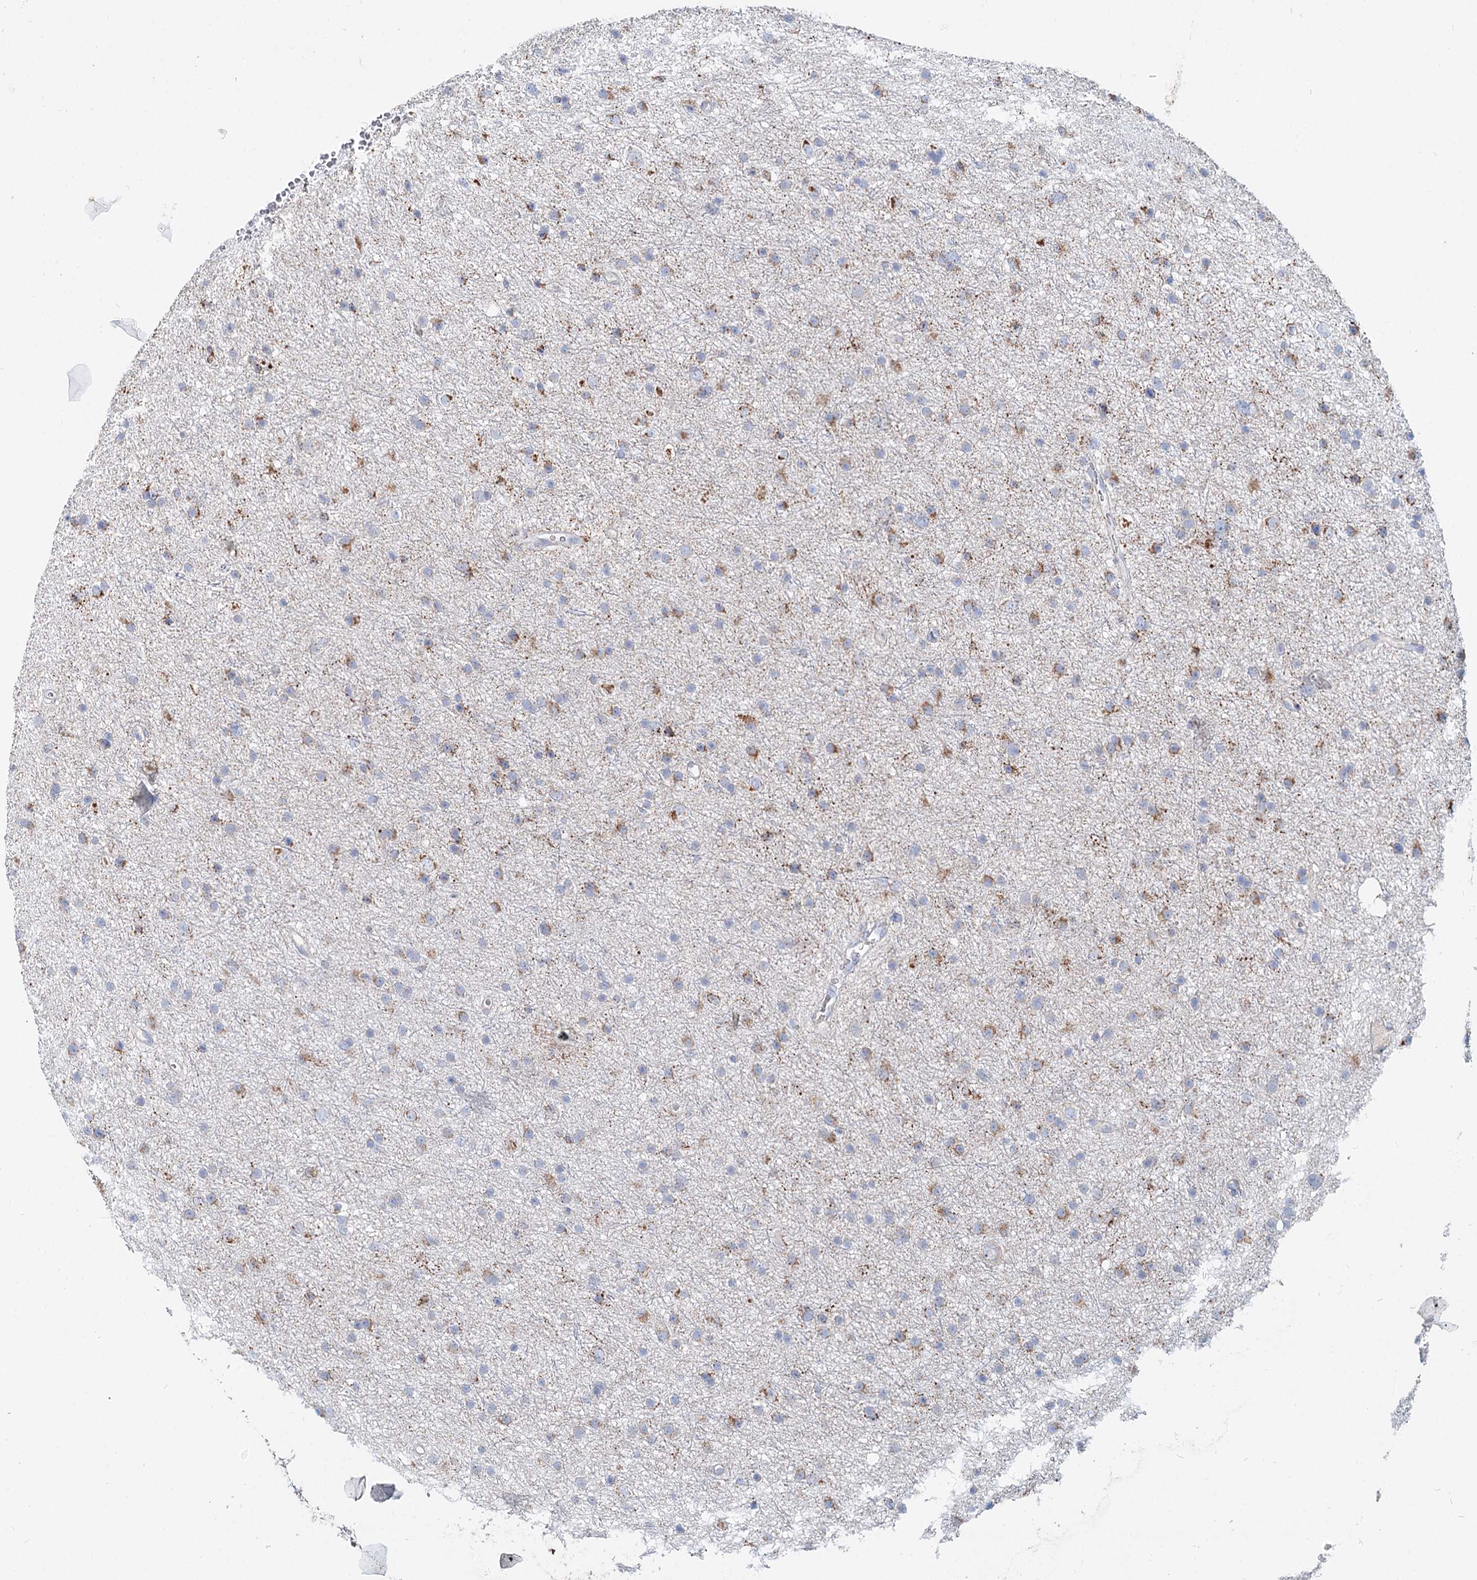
{"staining": {"intensity": "moderate", "quantity": "25%-75%", "location": "cytoplasmic/membranous"}, "tissue": "glioma", "cell_type": "Tumor cells", "image_type": "cancer", "snomed": [{"axis": "morphology", "description": "Glioma, malignant, Low grade"}, {"axis": "topography", "description": "Cerebral cortex"}], "caption": "Protein staining of low-grade glioma (malignant) tissue displays moderate cytoplasmic/membranous positivity in about 25%-75% of tumor cells. (brown staining indicates protein expression, while blue staining denotes nuclei).", "gene": "MCCC2", "patient": {"sex": "female", "age": 39}}